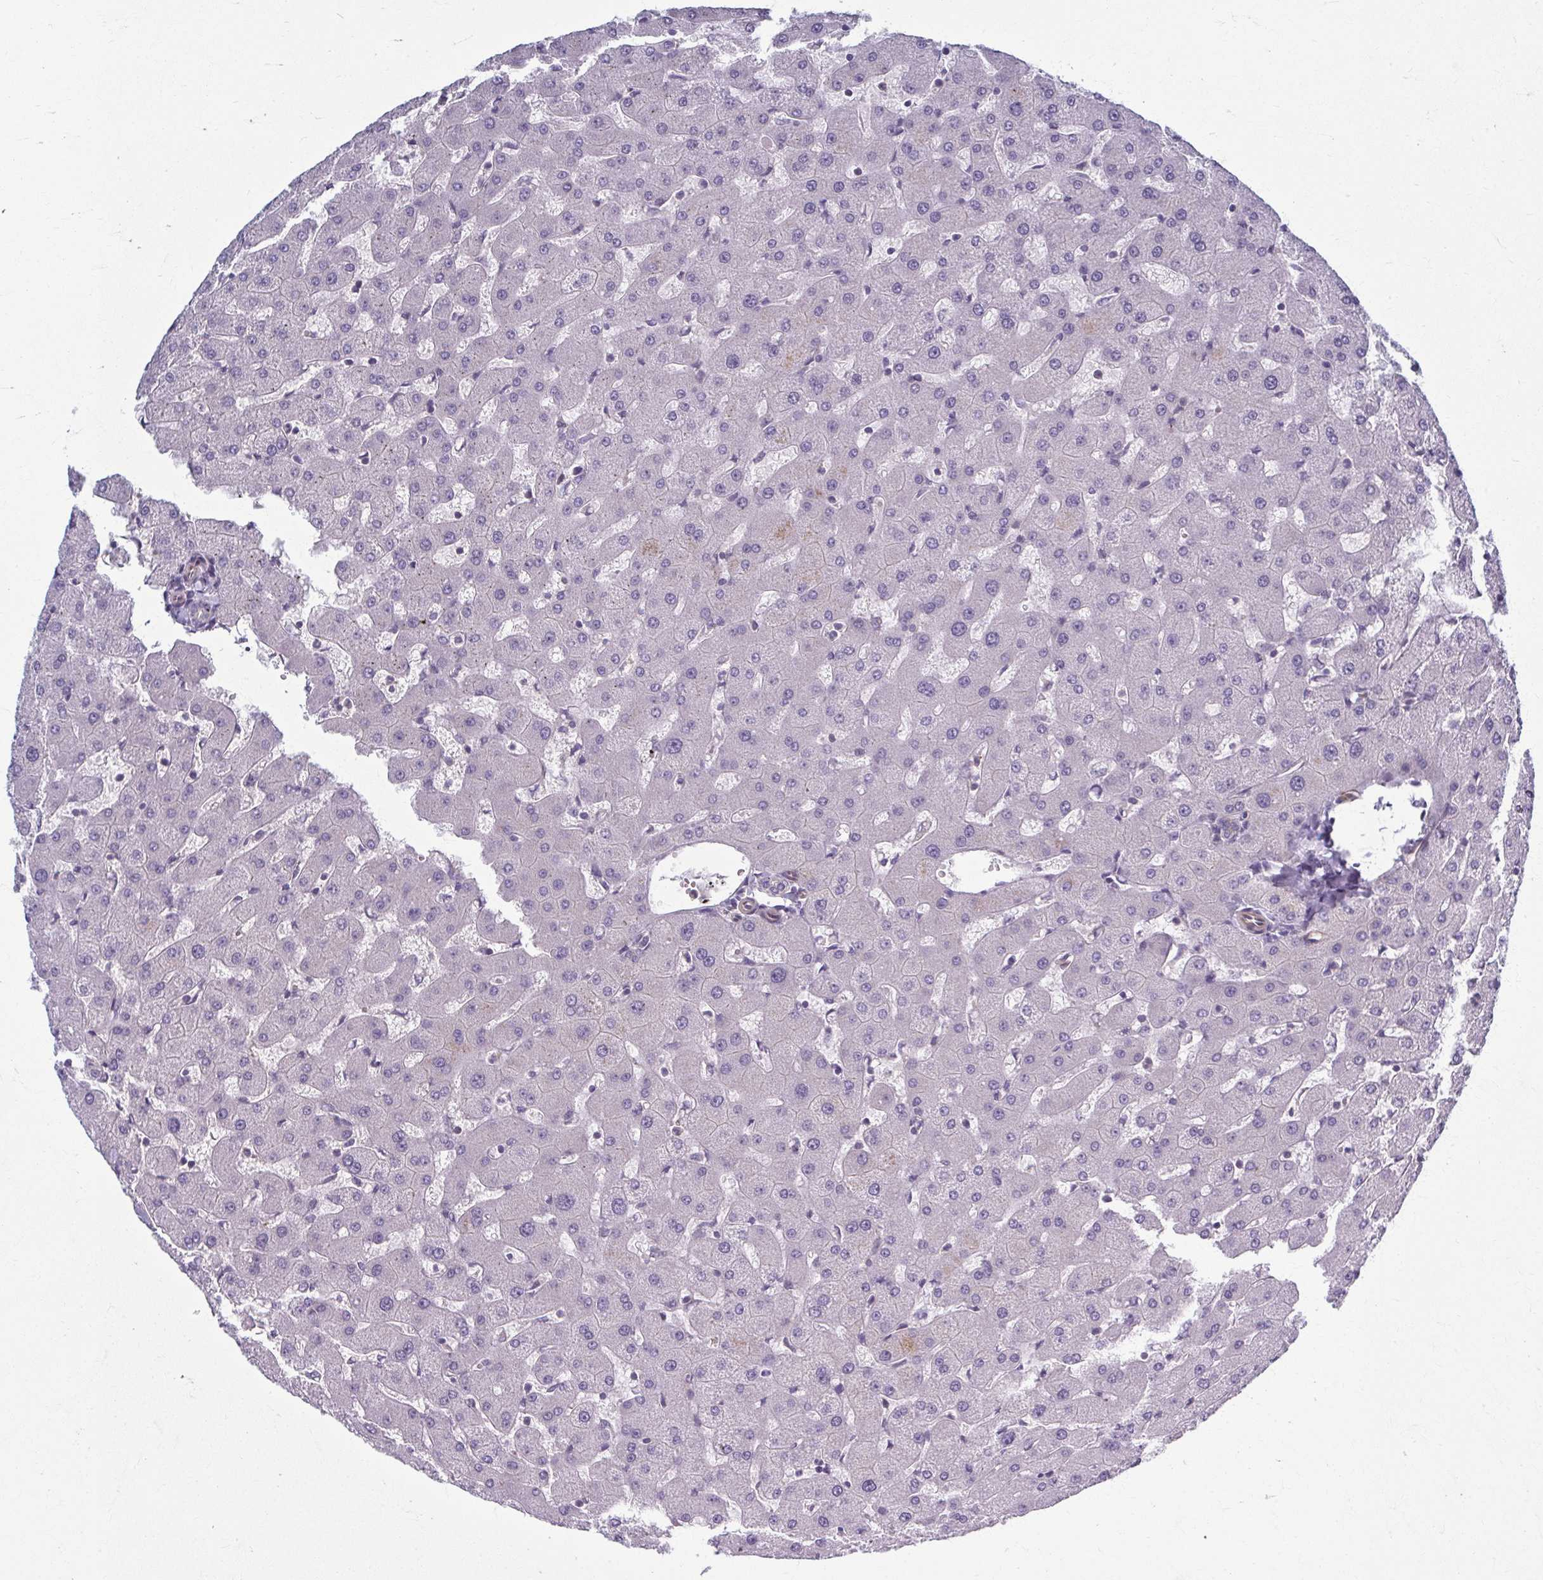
{"staining": {"intensity": "negative", "quantity": "none", "location": "none"}, "tissue": "liver", "cell_type": "Cholangiocytes", "image_type": "normal", "snomed": [{"axis": "morphology", "description": "Normal tissue, NOS"}, {"axis": "topography", "description": "Liver"}], "caption": "There is no significant staining in cholangiocytes of liver. (DAB (3,3'-diaminobenzidine) IHC visualized using brightfield microscopy, high magnification).", "gene": "EID2B", "patient": {"sex": "female", "age": 63}}